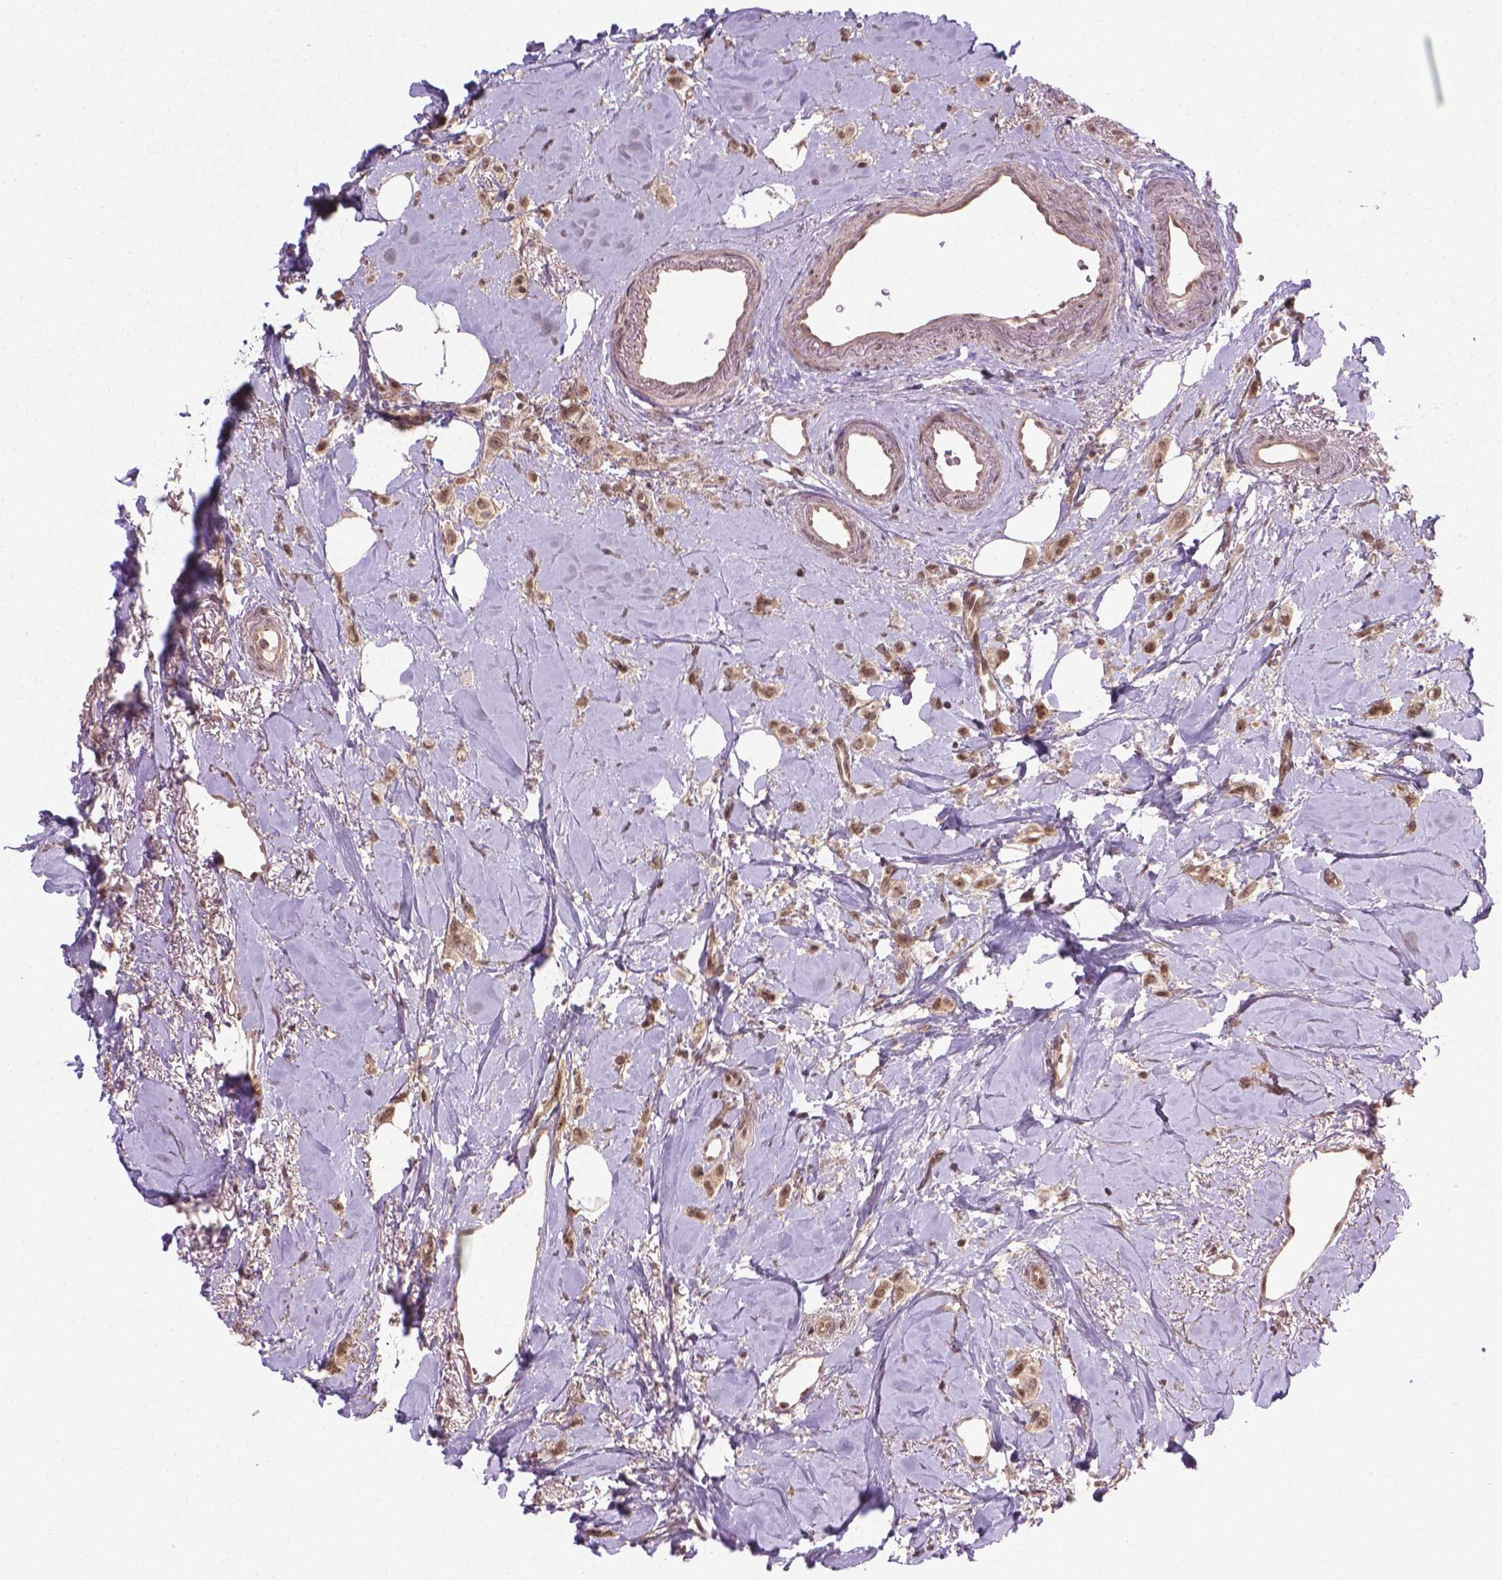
{"staining": {"intensity": "moderate", "quantity": ">75%", "location": "cytoplasmic/membranous,nuclear"}, "tissue": "breast cancer", "cell_type": "Tumor cells", "image_type": "cancer", "snomed": [{"axis": "morphology", "description": "Lobular carcinoma"}, {"axis": "topography", "description": "Breast"}], "caption": "Breast cancer (lobular carcinoma) stained with a protein marker shows moderate staining in tumor cells.", "gene": "ANKRD54", "patient": {"sex": "female", "age": 66}}